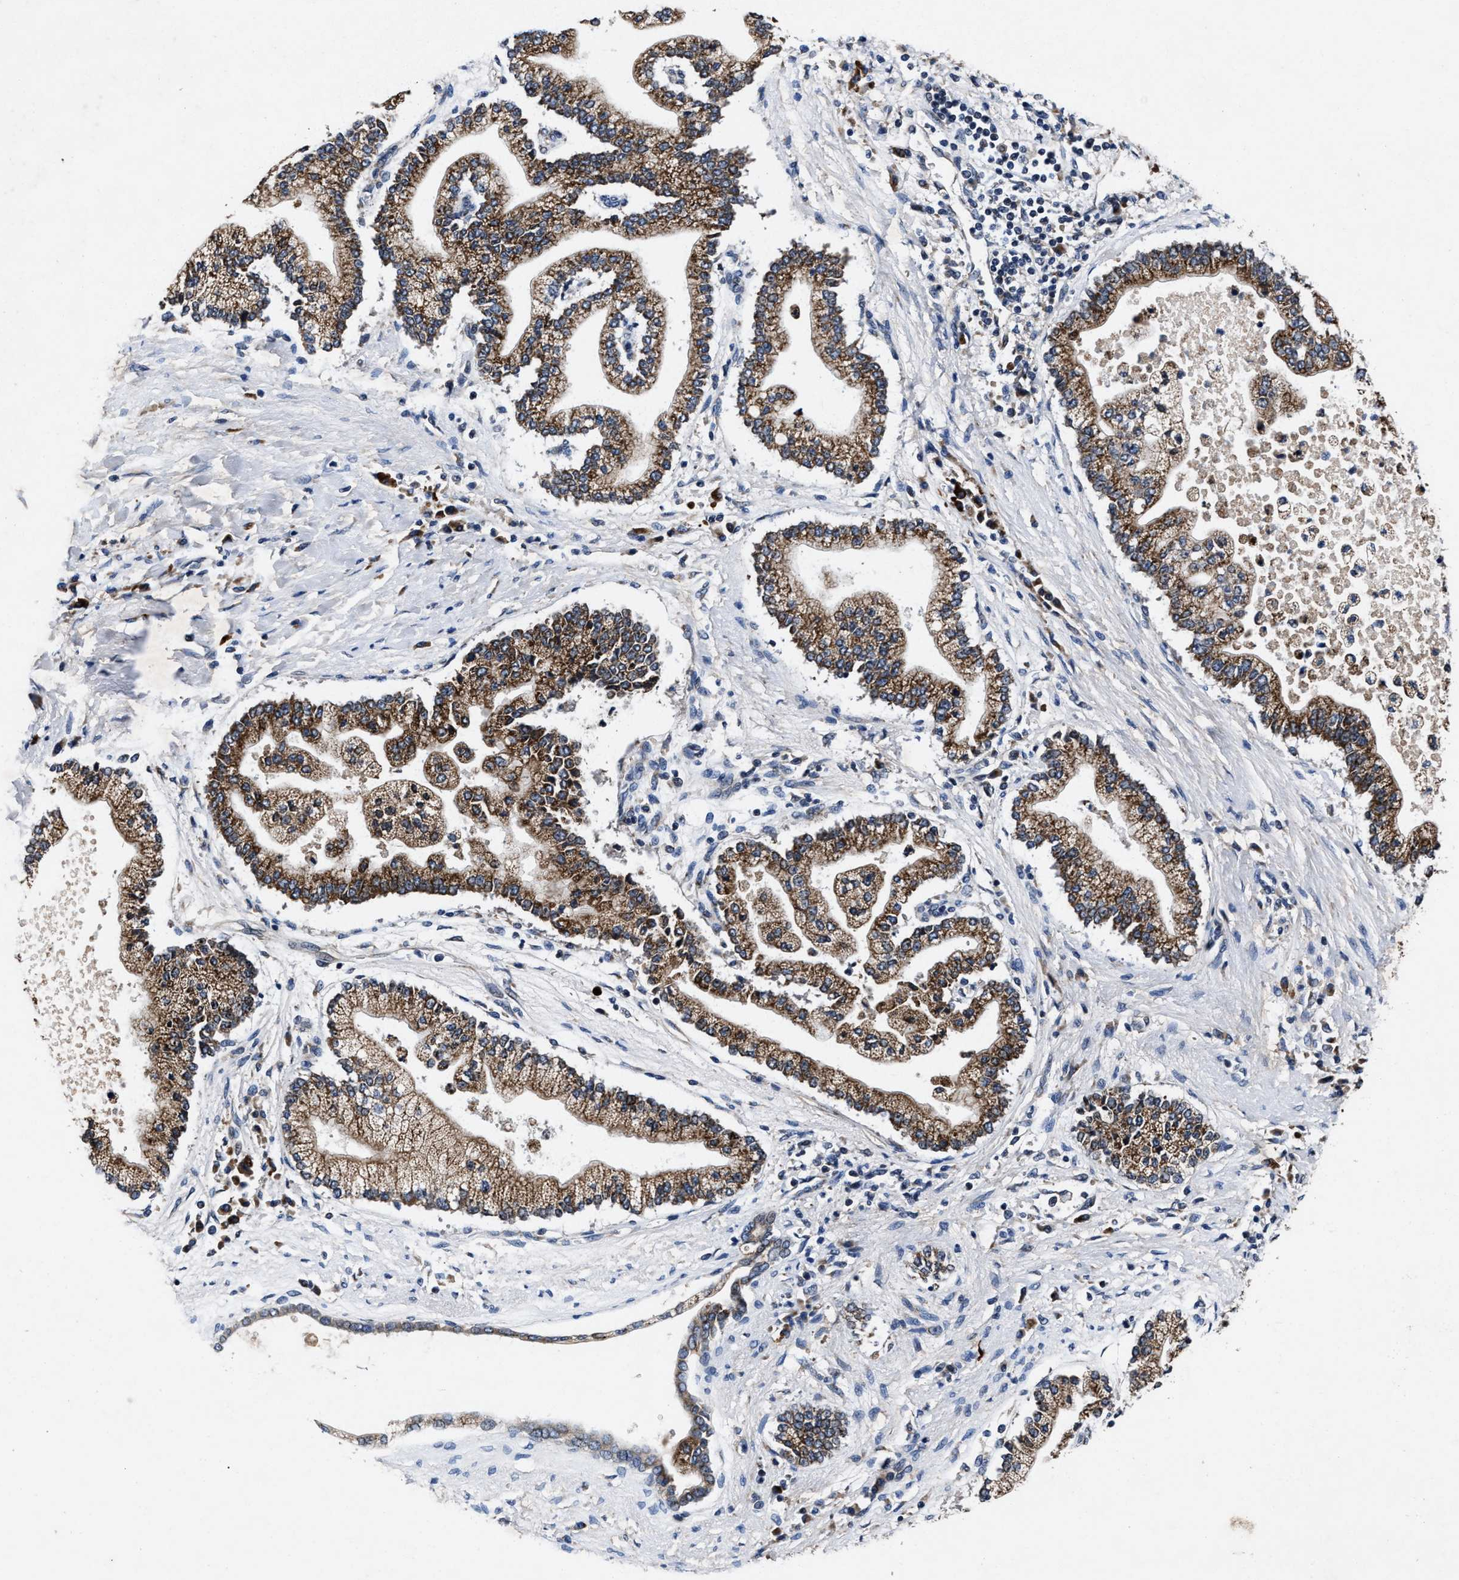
{"staining": {"intensity": "strong", "quantity": ">75%", "location": "cytoplasmic/membranous"}, "tissue": "liver cancer", "cell_type": "Tumor cells", "image_type": "cancer", "snomed": [{"axis": "morphology", "description": "Cholangiocarcinoma"}, {"axis": "topography", "description": "Liver"}], "caption": "This is a photomicrograph of IHC staining of cholangiocarcinoma (liver), which shows strong staining in the cytoplasmic/membranous of tumor cells.", "gene": "TMEM53", "patient": {"sex": "male", "age": 50}}